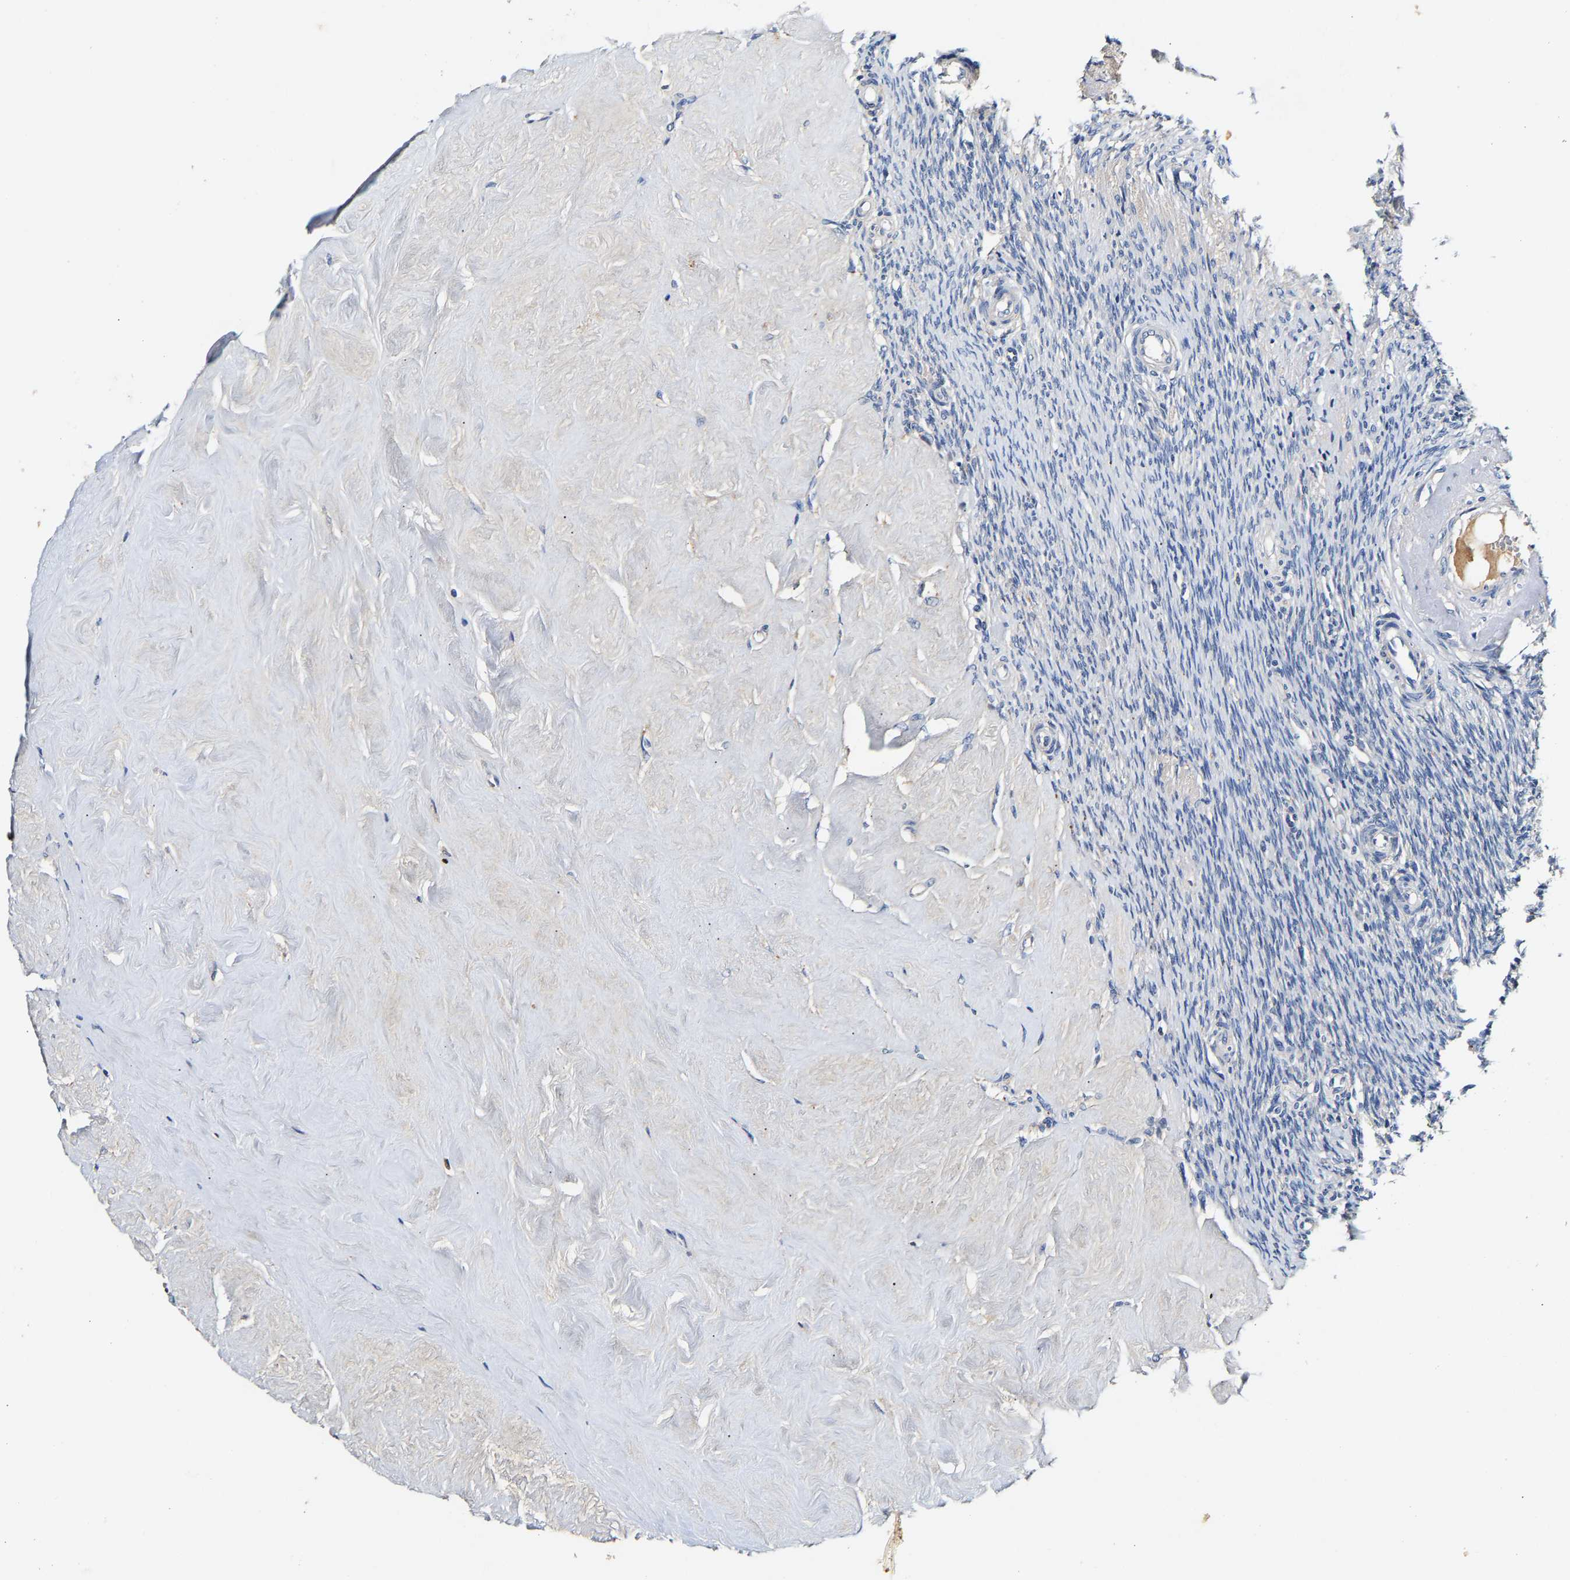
{"staining": {"intensity": "weak", "quantity": ">75%", "location": "cytoplasmic/membranous"}, "tissue": "ovary", "cell_type": "Follicle cells", "image_type": "normal", "snomed": [{"axis": "morphology", "description": "Normal tissue, NOS"}, {"axis": "topography", "description": "Ovary"}], "caption": "Immunohistochemical staining of normal ovary reveals weak cytoplasmic/membranous protein expression in approximately >75% of follicle cells. (Stains: DAB (3,3'-diaminobenzidine) in brown, nuclei in blue, Microscopy: brightfield microscopy at high magnification).", "gene": "SLCO2B1", "patient": {"sex": "female", "age": 41}}